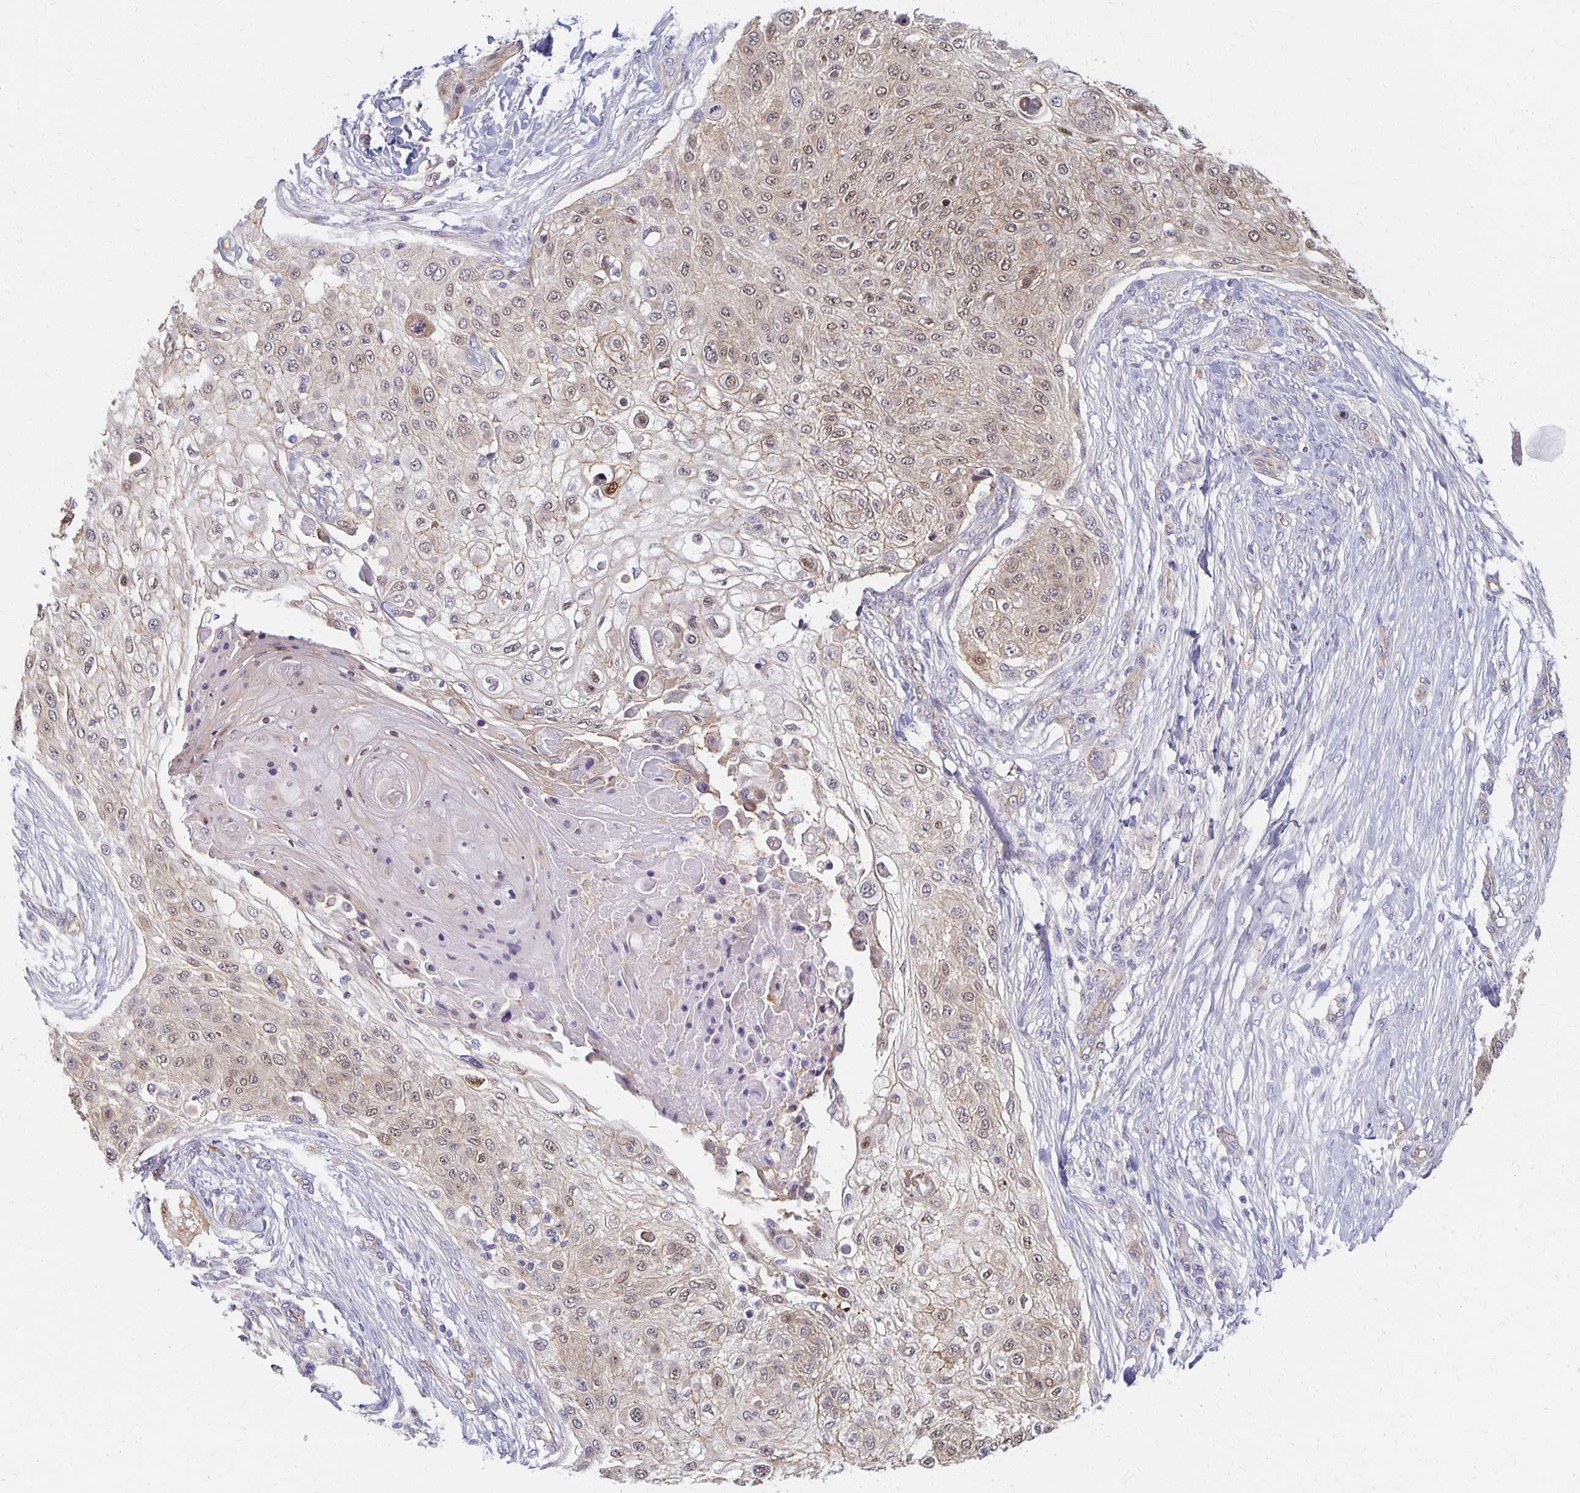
{"staining": {"intensity": "weak", "quantity": "25%-75%", "location": "cytoplasmic/membranous,nuclear"}, "tissue": "skin cancer", "cell_type": "Tumor cells", "image_type": "cancer", "snomed": [{"axis": "morphology", "description": "Squamous cell carcinoma, NOS"}, {"axis": "topography", "description": "Skin"}], "caption": "Brown immunohistochemical staining in skin cancer (squamous cell carcinoma) reveals weak cytoplasmic/membranous and nuclear positivity in approximately 25%-75% of tumor cells.", "gene": "SORL1", "patient": {"sex": "female", "age": 87}}